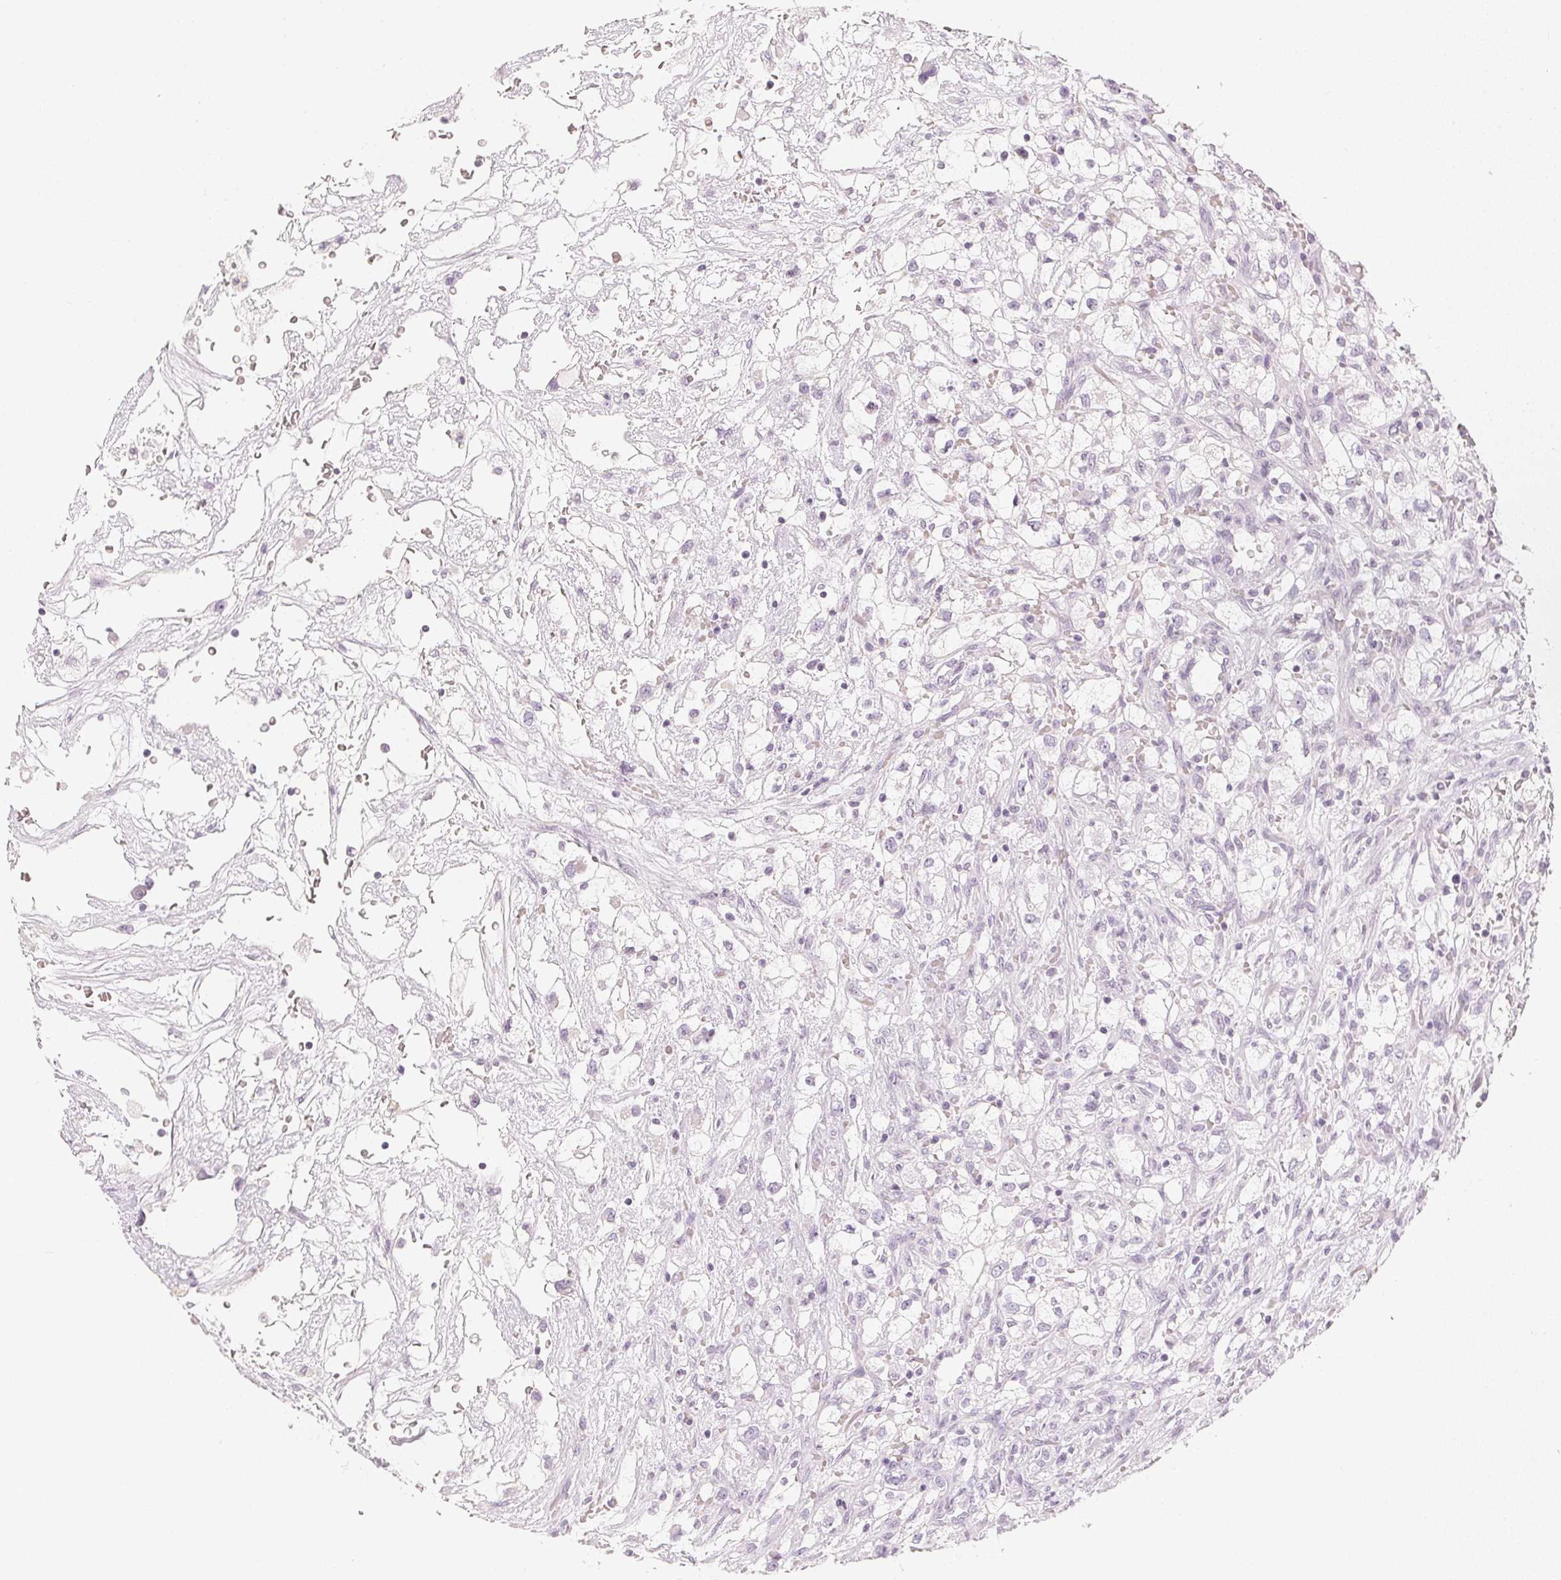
{"staining": {"intensity": "negative", "quantity": "none", "location": "none"}, "tissue": "renal cancer", "cell_type": "Tumor cells", "image_type": "cancer", "snomed": [{"axis": "morphology", "description": "Adenocarcinoma, NOS"}, {"axis": "topography", "description": "Kidney"}], "caption": "Tumor cells are negative for brown protein staining in renal cancer.", "gene": "SLC22A8", "patient": {"sex": "male", "age": 59}}